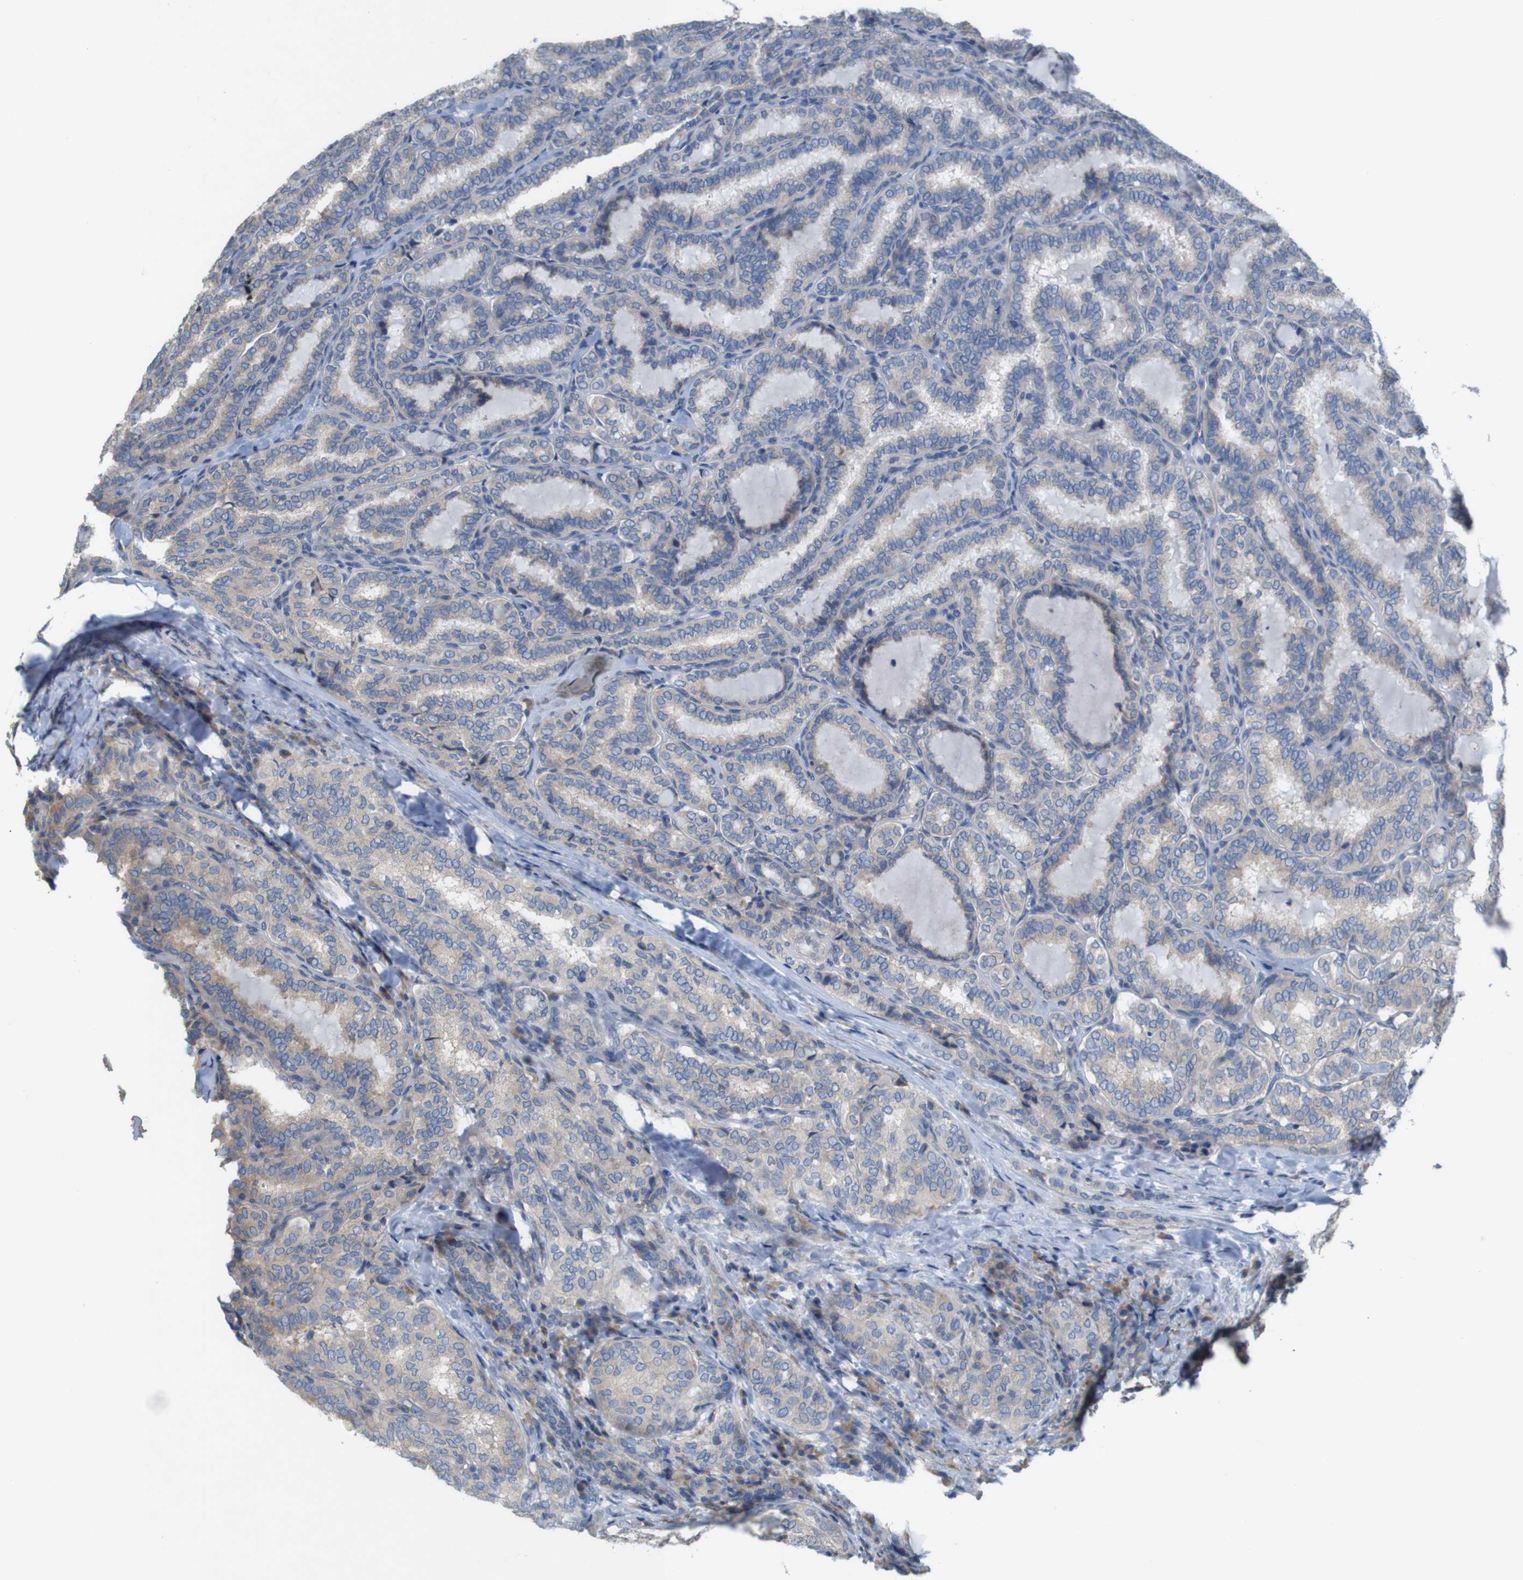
{"staining": {"intensity": "negative", "quantity": "none", "location": "none"}, "tissue": "thyroid cancer", "cell_type": "Tumor cells", "image_type": "cancer", "snomed": [{"axis": "morphology", "description": "Normal tissue, NOS"}, {"axis": "morphology", "description": "Papillary adenocarcinoma, NOS"}, {"axis": "topography", "description": "Thyroid gland"}], "caption": "Tumor cells are negative for protein expression in human thyroid cancer.", "gene": "MYEOV", "patient": {"sex": "female", "age": 30}}